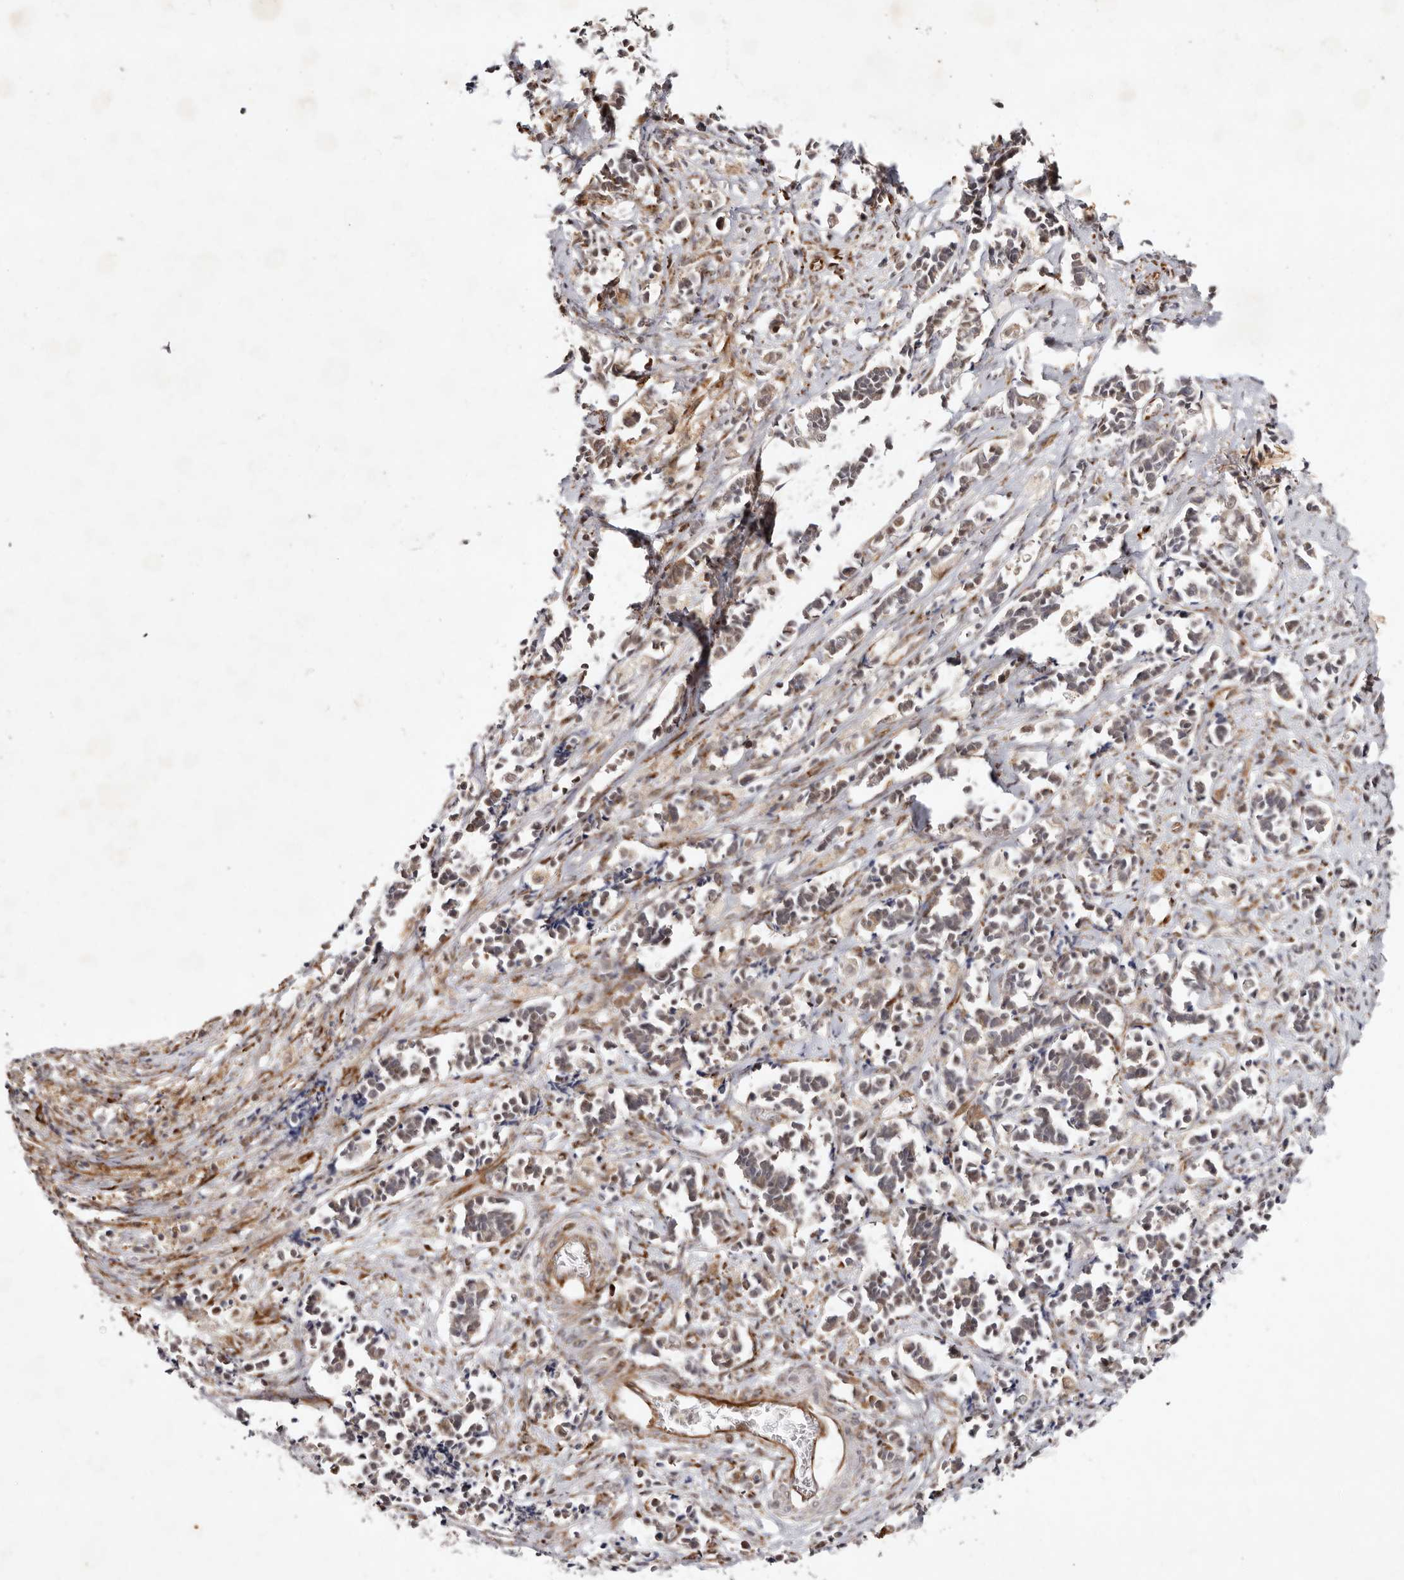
{"staining": {"intensity": "weak", "quantity": ">75%", "location": "cytoplasmic/membranous"}, "tissue": "cervical cancer", "cell_type": "Tumor cells", "image_type": "cancer", "snomed": [{"axis": "morphology", "description": "Normal tissue, NOS"}, {"axis": "morphology", "description": "Squamous cell carcinoma, NOS"}, {"axis": "topography", "description": "Cervix"}], "caption": "Cervical squamous cell carcinoma stained for a protein (brown) shows weak cytoplasmic/membranous positive expression in about >75% of tumor cells.", "gene": "BCL2L15", "patient": {"sex": "female", "age": 35}}